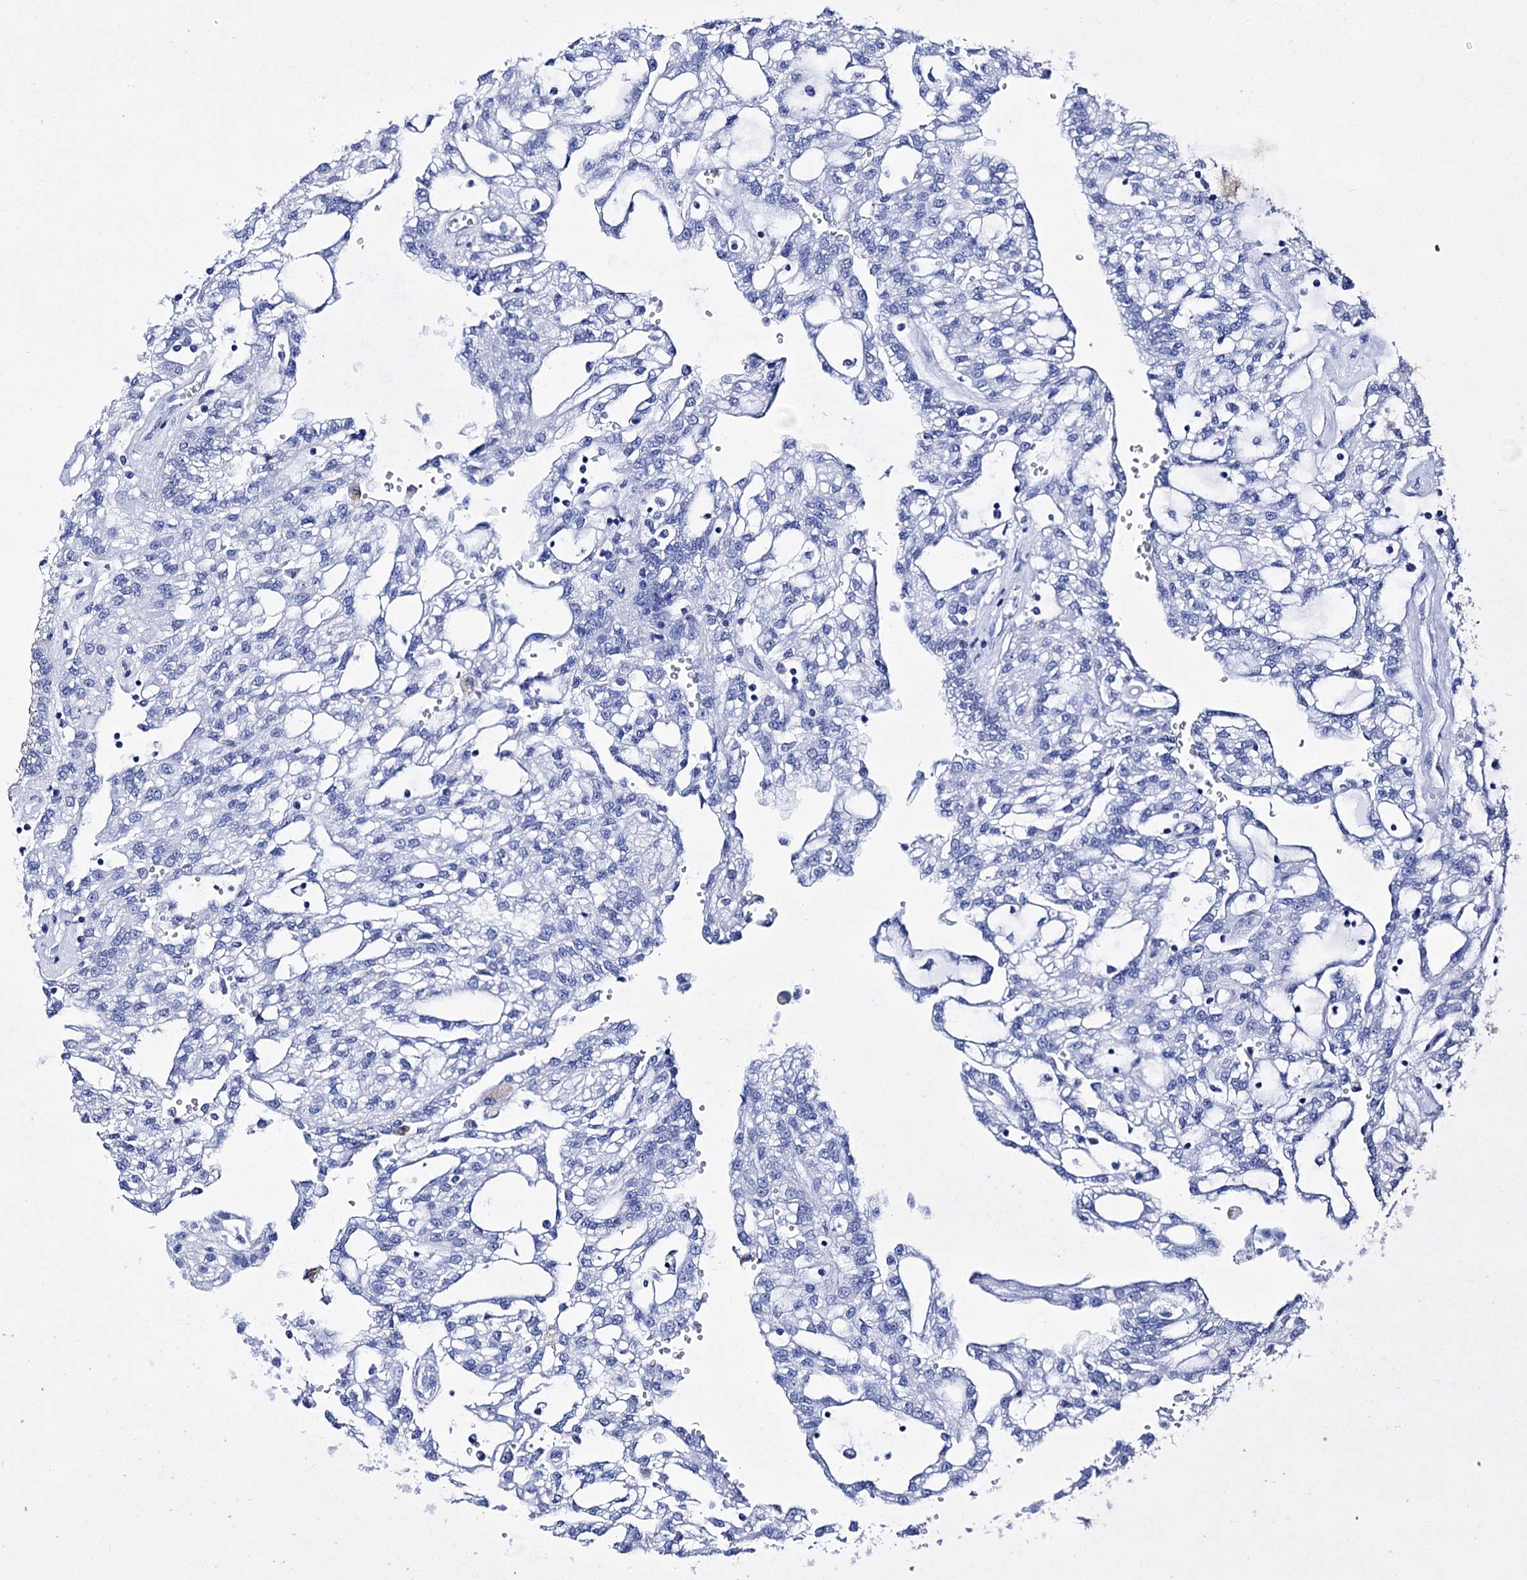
{"staining": {"intensity": "negative", "quantity": "none", "location": "none"}, "tissue": "renal cancer", "cell_type": "Tumor cells", "image_type": "cancer", "snomed": [{"axis": "morphology", "description": "Adenocarcinoma, NOS"}, {"axis": "topography", "description": "Kidney"}], "caption": "This is a micrograph of IHC staining of adenocarcinoma (renal), which shows no expression in tumor cells. Brightfield microscopy of IHC stained with DAB (3,3'-diaminobenzidine) (brown) and hematoxylin (blue), captured at high magnification.", "gene": "BRINP1", "patient": {"sex": "male", "age": 63}}